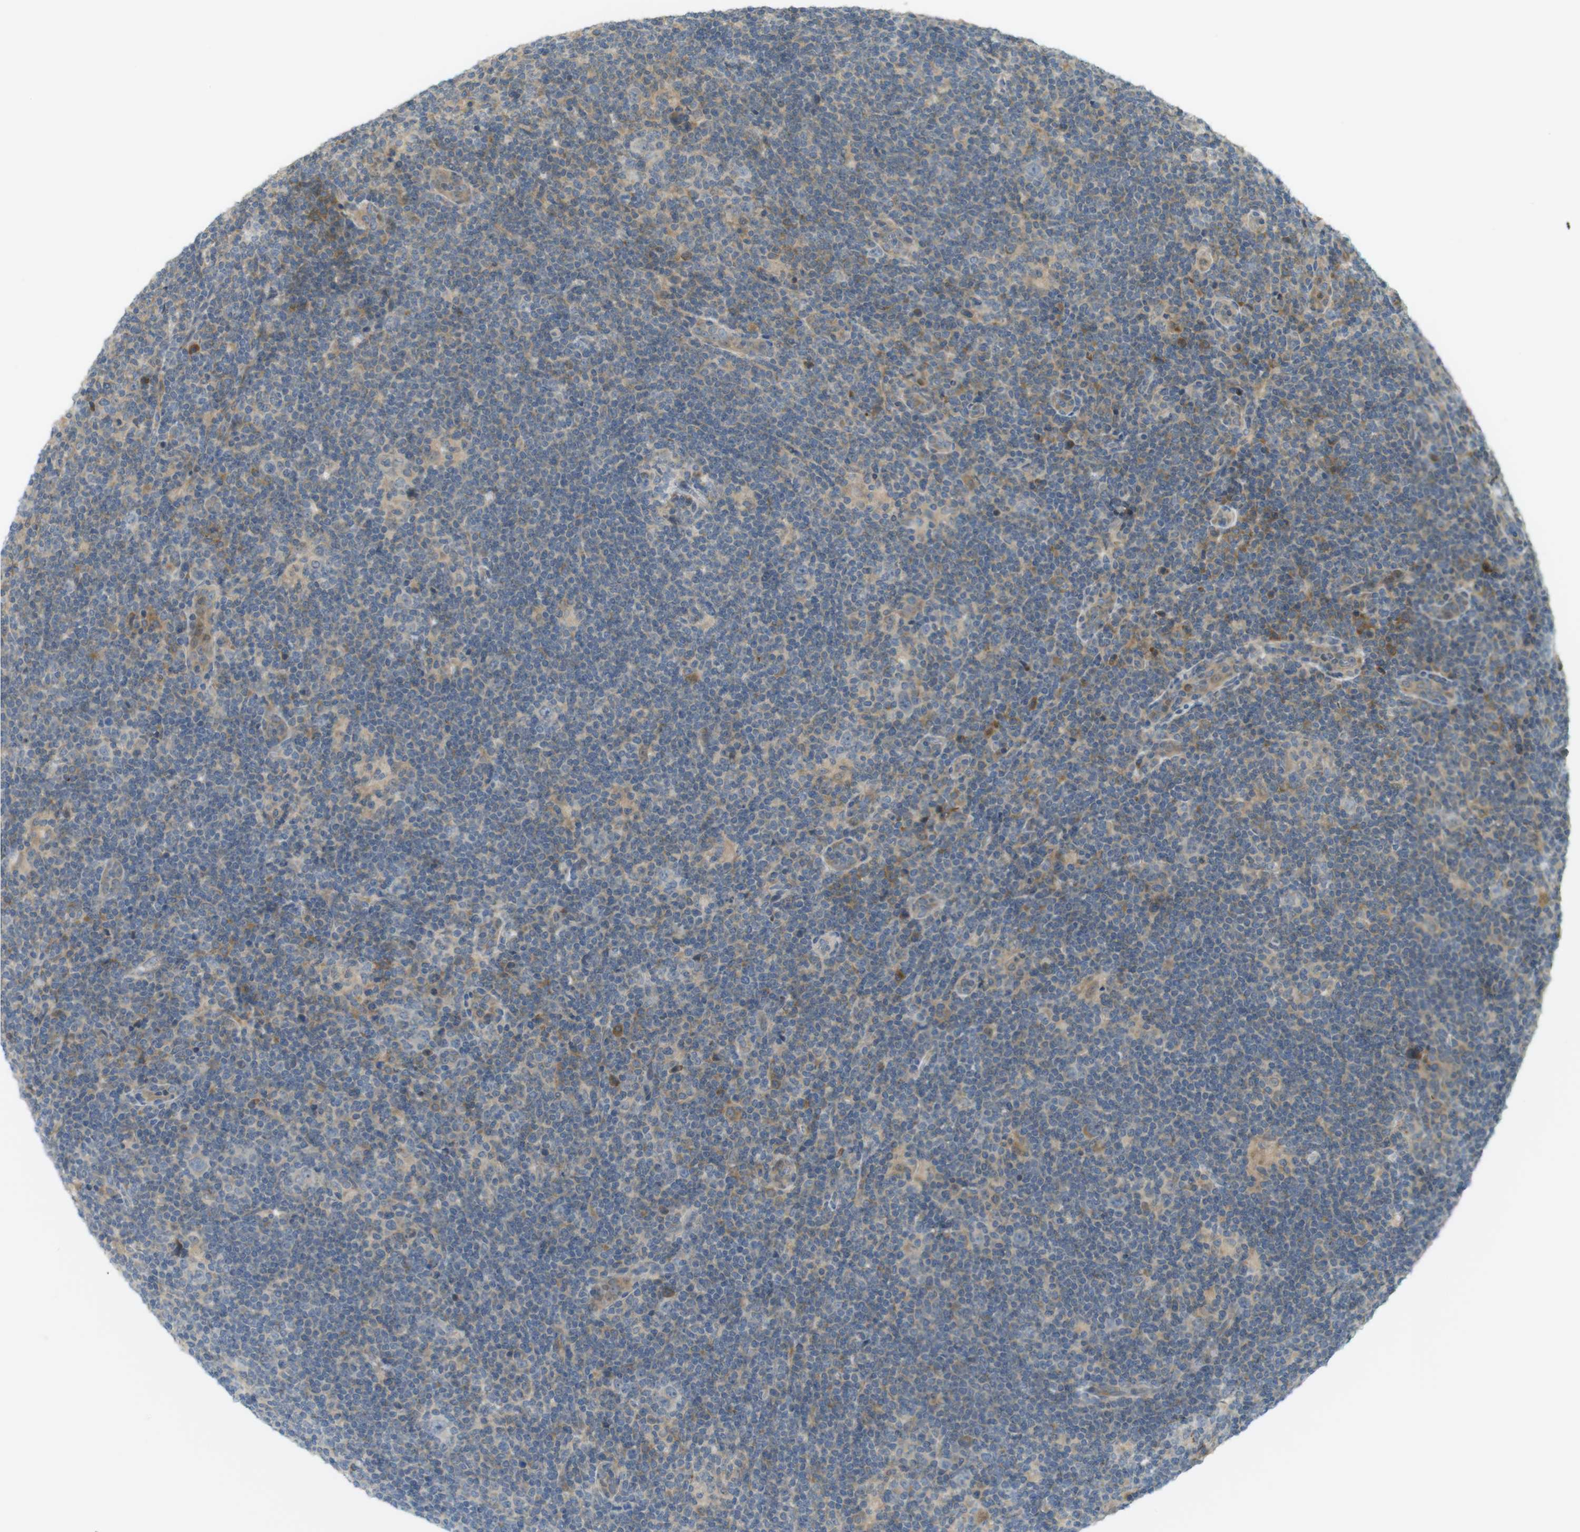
{"staining": {"intensity": "weak", "quantity": "<25%", "location": "cytoplasmic/membranous"}, "tissue": "lymphoma", "cell_type": "Tumor cells", "image_type": "cancer", "snomed": [{"axis": "morphology", "description": "Hodgkin's disease, NOS"}, {"axis": "topography", "description": "Lymph node"}], "caption": "DAB (3,3'-diaminobenzidine) immunohistochemical staining of lymphoma demonstrates no significant expression in tumor cells.", "gene": "CLRN3", "patient": {"sex": "female", "age": 57}}